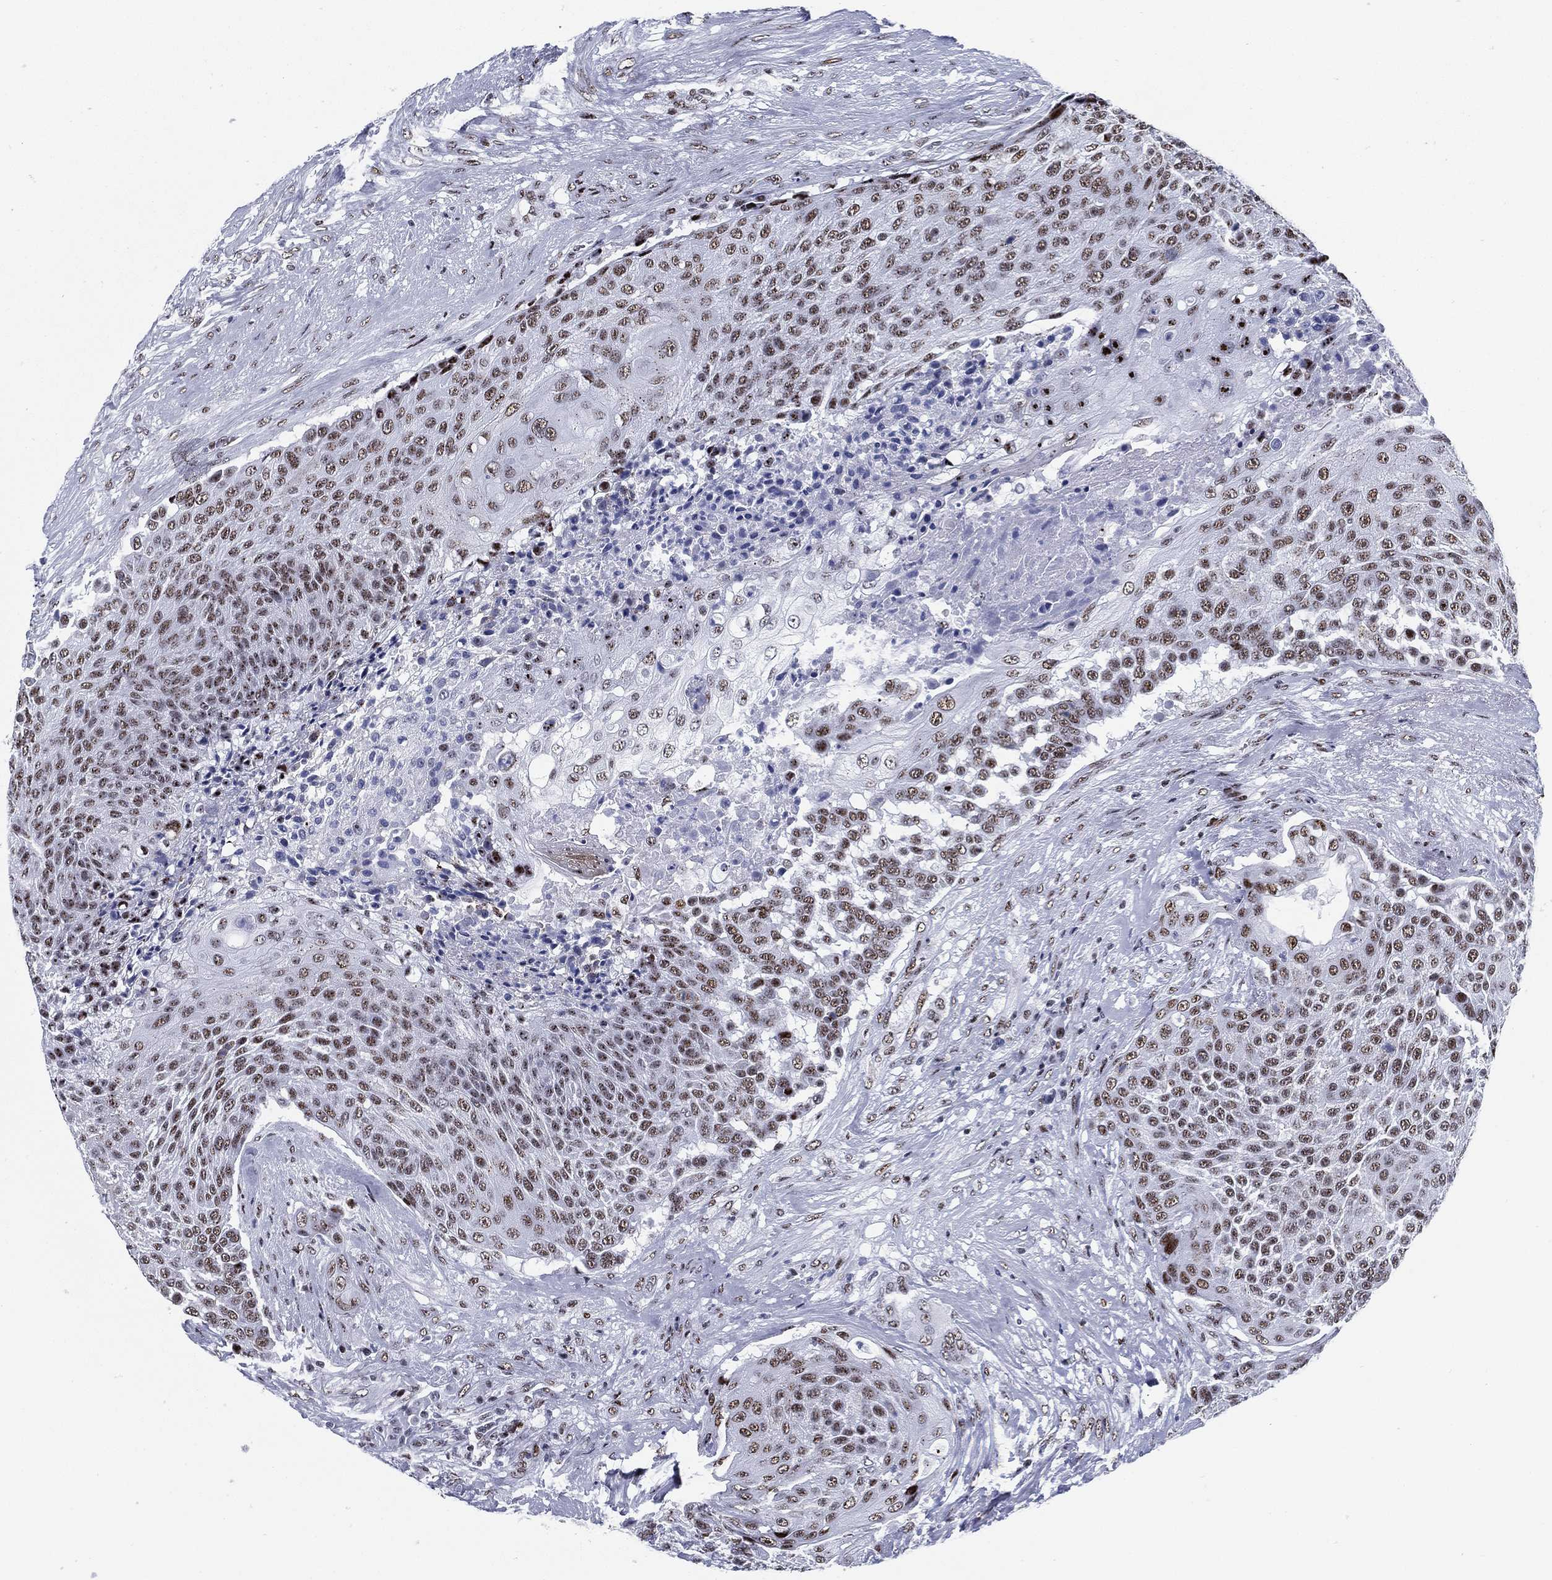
{"staining": {"intensity": "moderate", "quantity": ">75%", "location": "nuclear"}, "tissue": "urothelial cancer", "cell_type": "Tumor cells", "image_type": "cancer", "snomed": [{"axis": "morphology", "description": "Urothelial carcinoma, High grade"}, {"axis": "topography", "description": "Urinary bladder"}], "caption": "Urothelial cancer stained for a protein (brown) demonstrates moderate nuclear positive staining in about >75% of tumor cells.", "gene": "CYB561D2", "patient": {"sex": "female", "age": 63}}